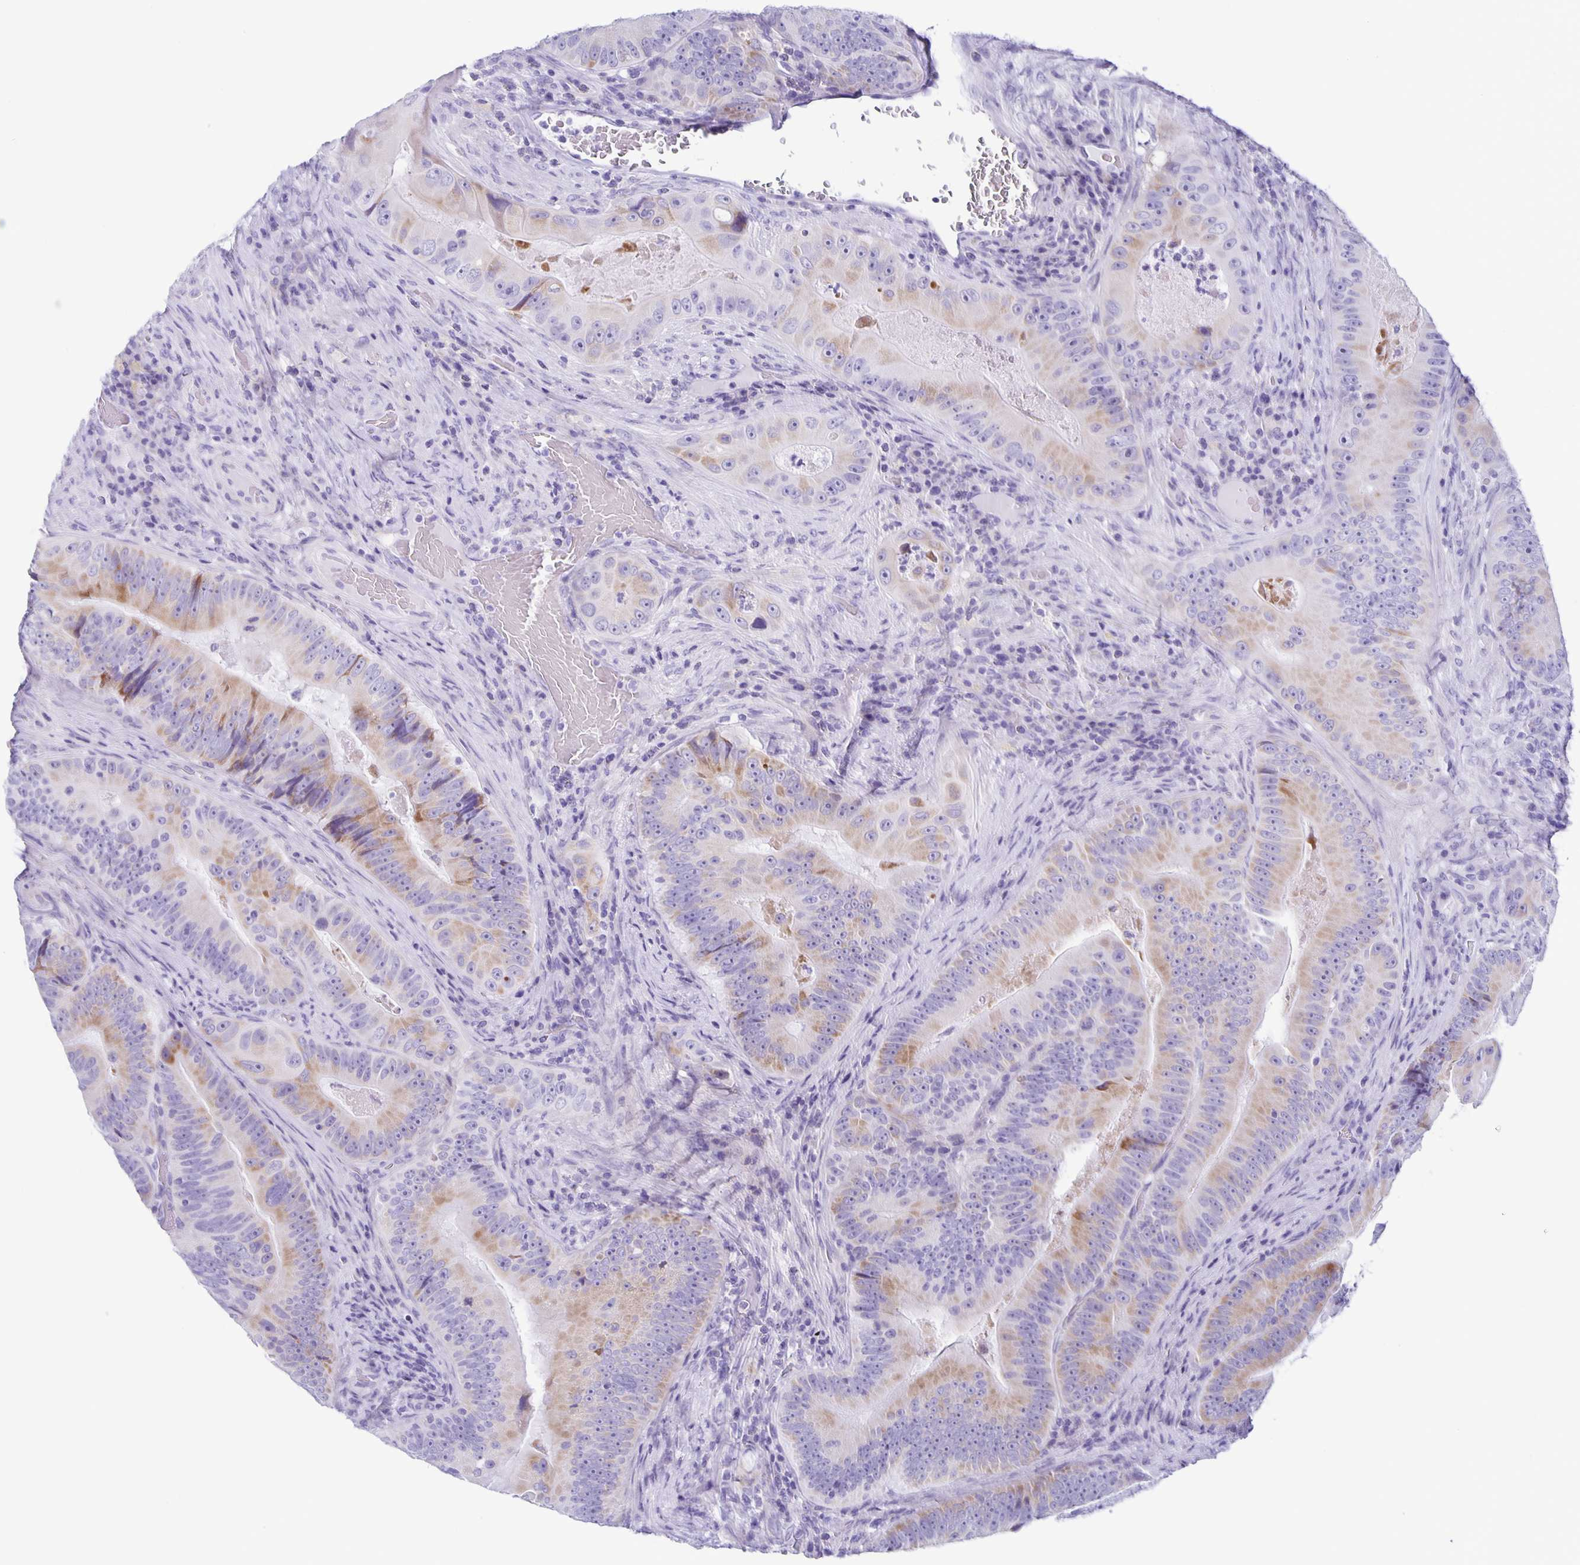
{"staining": {"intensity": "moderate", "quantity": "25%-75%", "location": "cytoplasmic/membranous"}, "tissue": "colorectal cancer", "cell_type": "Tumor cells", "image_type": "cancer", "snomed": [{"axis": "morphology", "description": "Adenocarcinoma, NOS"}, {"axis": "topography", "description": "Colon"}], "caption": "The micrograph shows staining of colorectal adenocarcinoma, revealing moderate cytoplasmic/membranous protein staining (brown color) within tumor cells. (DAB (3,3'-diaminobenzidine) IHC, brown staining for protein, blue staining for nuclei).", "gene": "AQP6", "patient": {"sex": "female", "age": 86}}